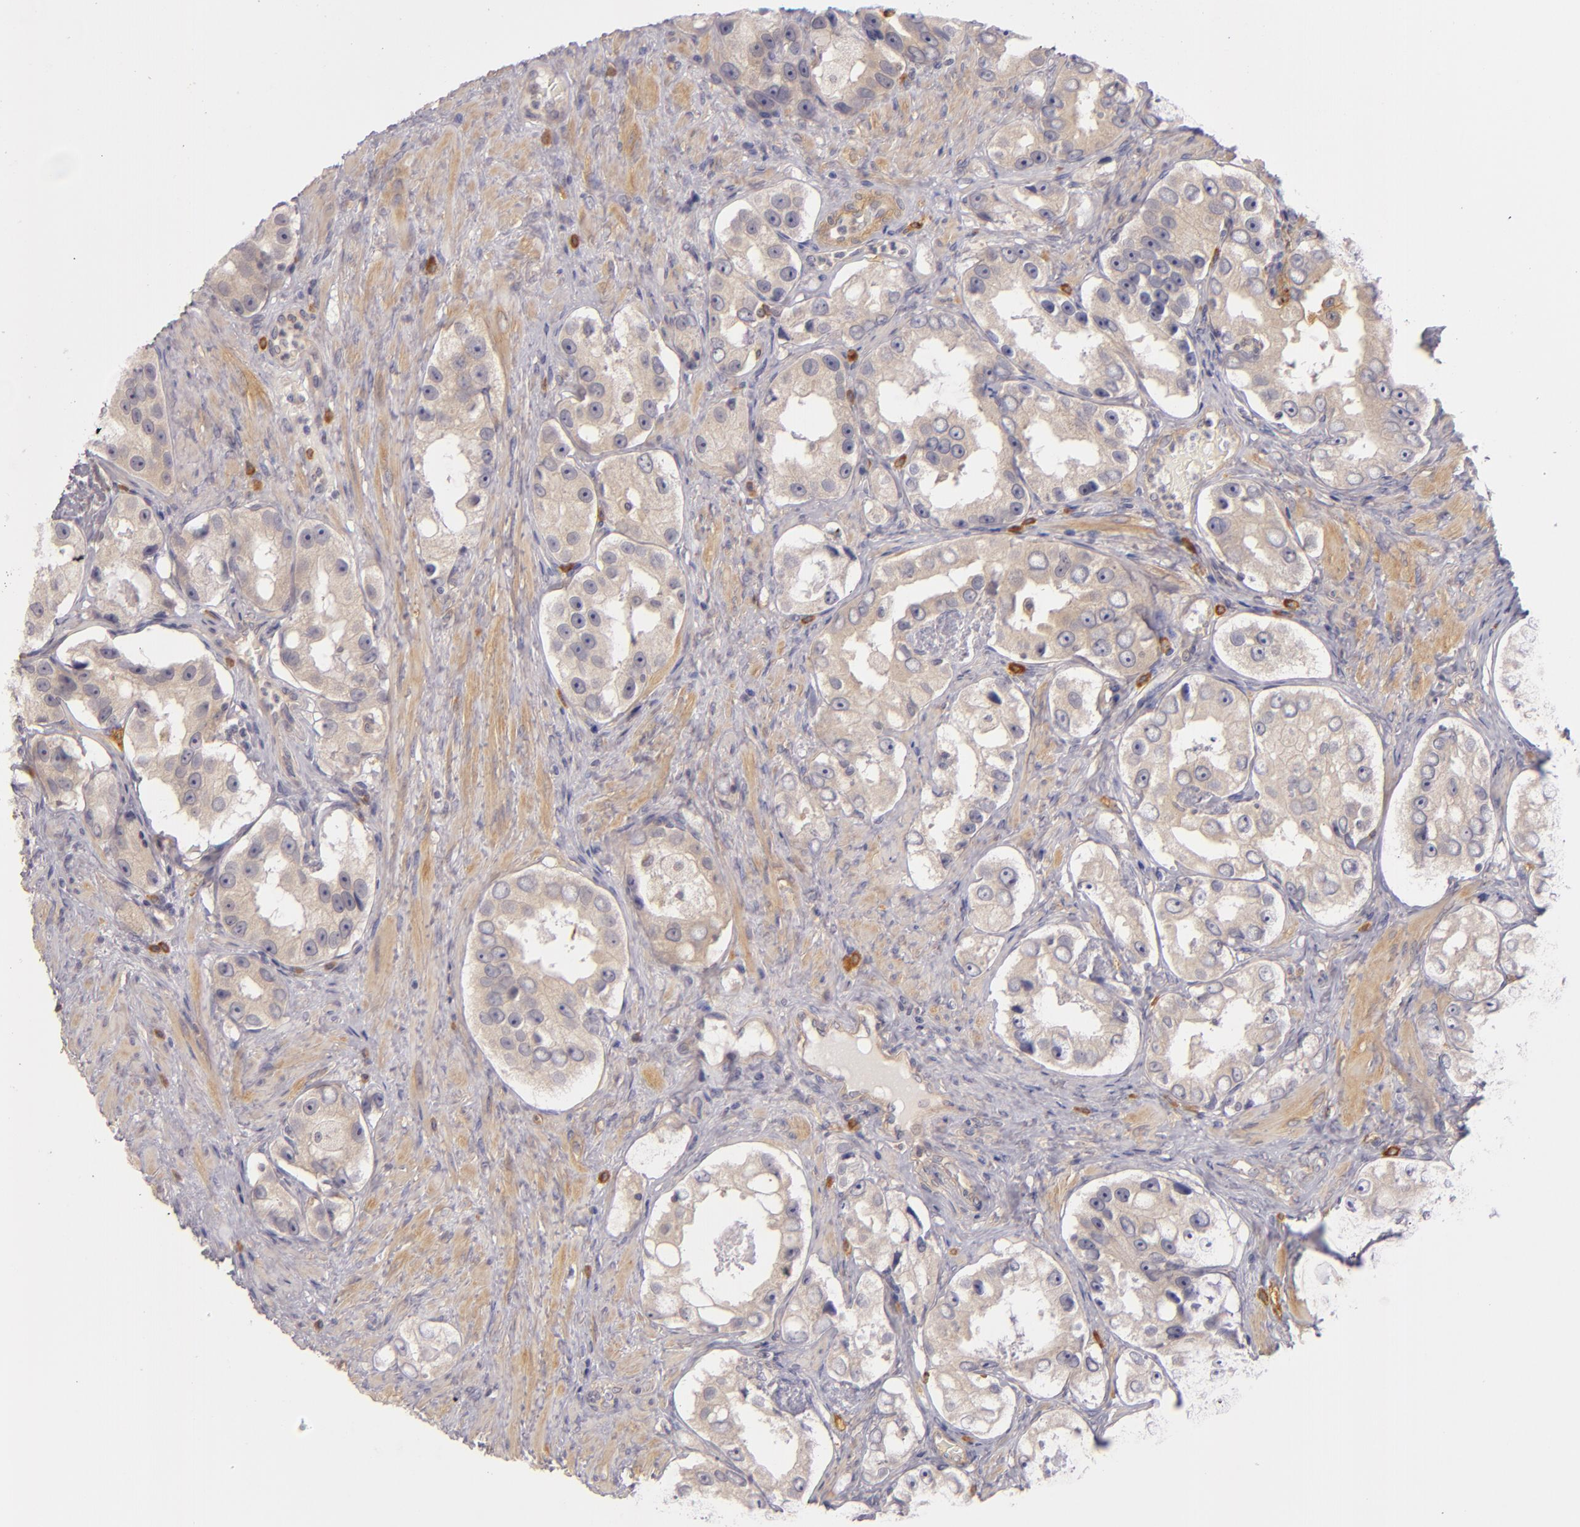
{"staining": {"intensity": "weak", "quantity": "<25%", "location": "cytoplasmic/membranous"}, "tissue": "prostate cancer", "cell_type": "Tumor cells", "image_type": "cancer", "snomed": [{"axis": "morphology", "description": "Adenocarcinoma, High grade"}, {"axis": "topography", "description": "Prostate"}], "caption": "Immunohistochemistry photomicrograph of prostate high-grade adenocarcinoma stained for a protein (brown), which exhibits no expression in tumor cells.", "gene": "CD83", "patient": {"sex": "male", "age": 63}}